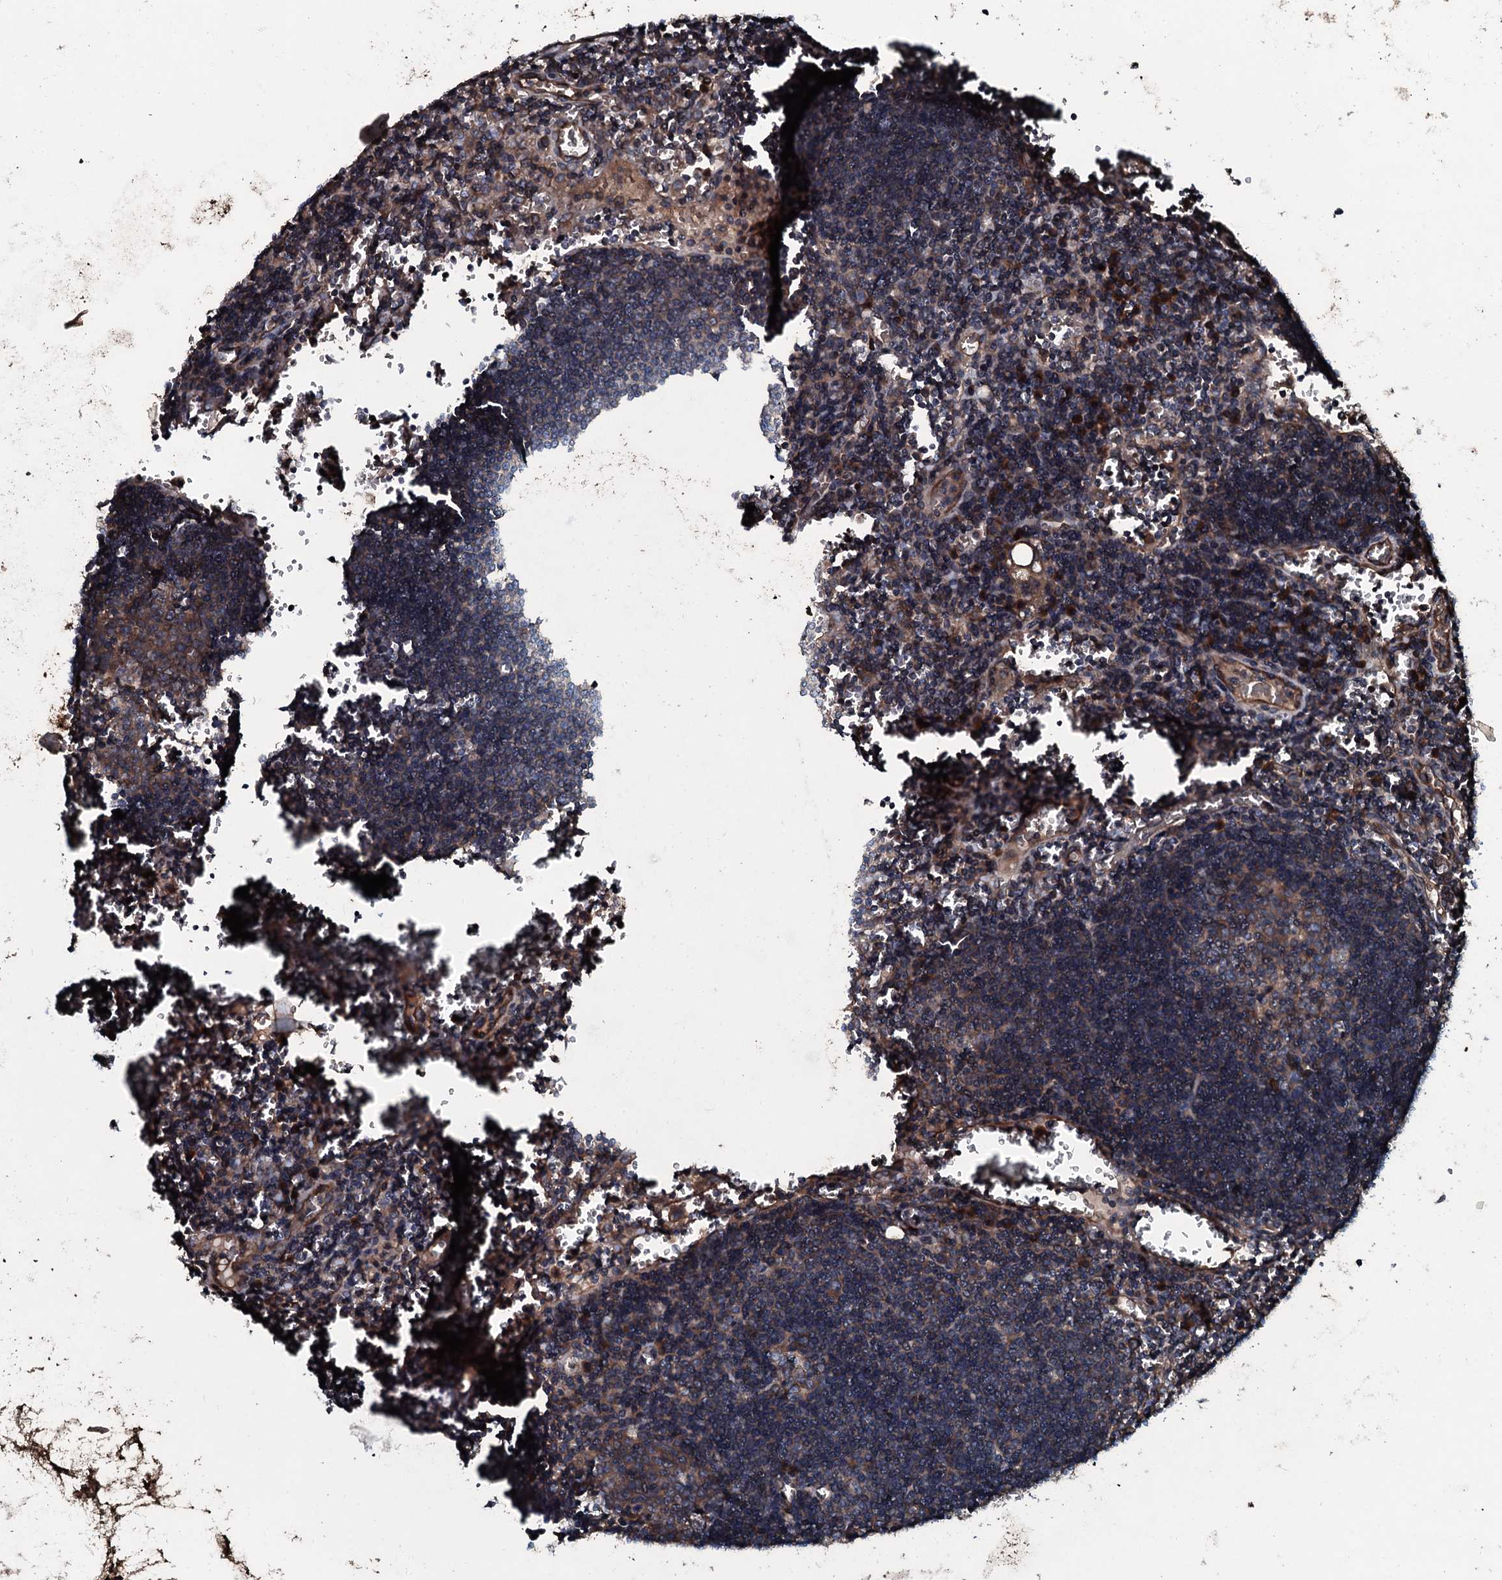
{"staining": {"intensity": "moderate", "quantity": ">75%", "location": "cytoplasmic/membranous"}, "tissue": "lymph node", "cell_type": "Germinal center cells", "image_type": "normal", "snomed": [{"axis": "morphology", "description": "Normal tissue, NOS"}, {"axis": "topography", "description": "Lymph node"}], "caption": "A brown stain highlights moderate cytoplasmic/membranous staining of a protein in germinal center cells of normal lymph node. The protein of interest is shown in brown color, while the nuclei are stained blue.", "gene": "AARS1", "patient": {"sex": "female", "age": 73}}